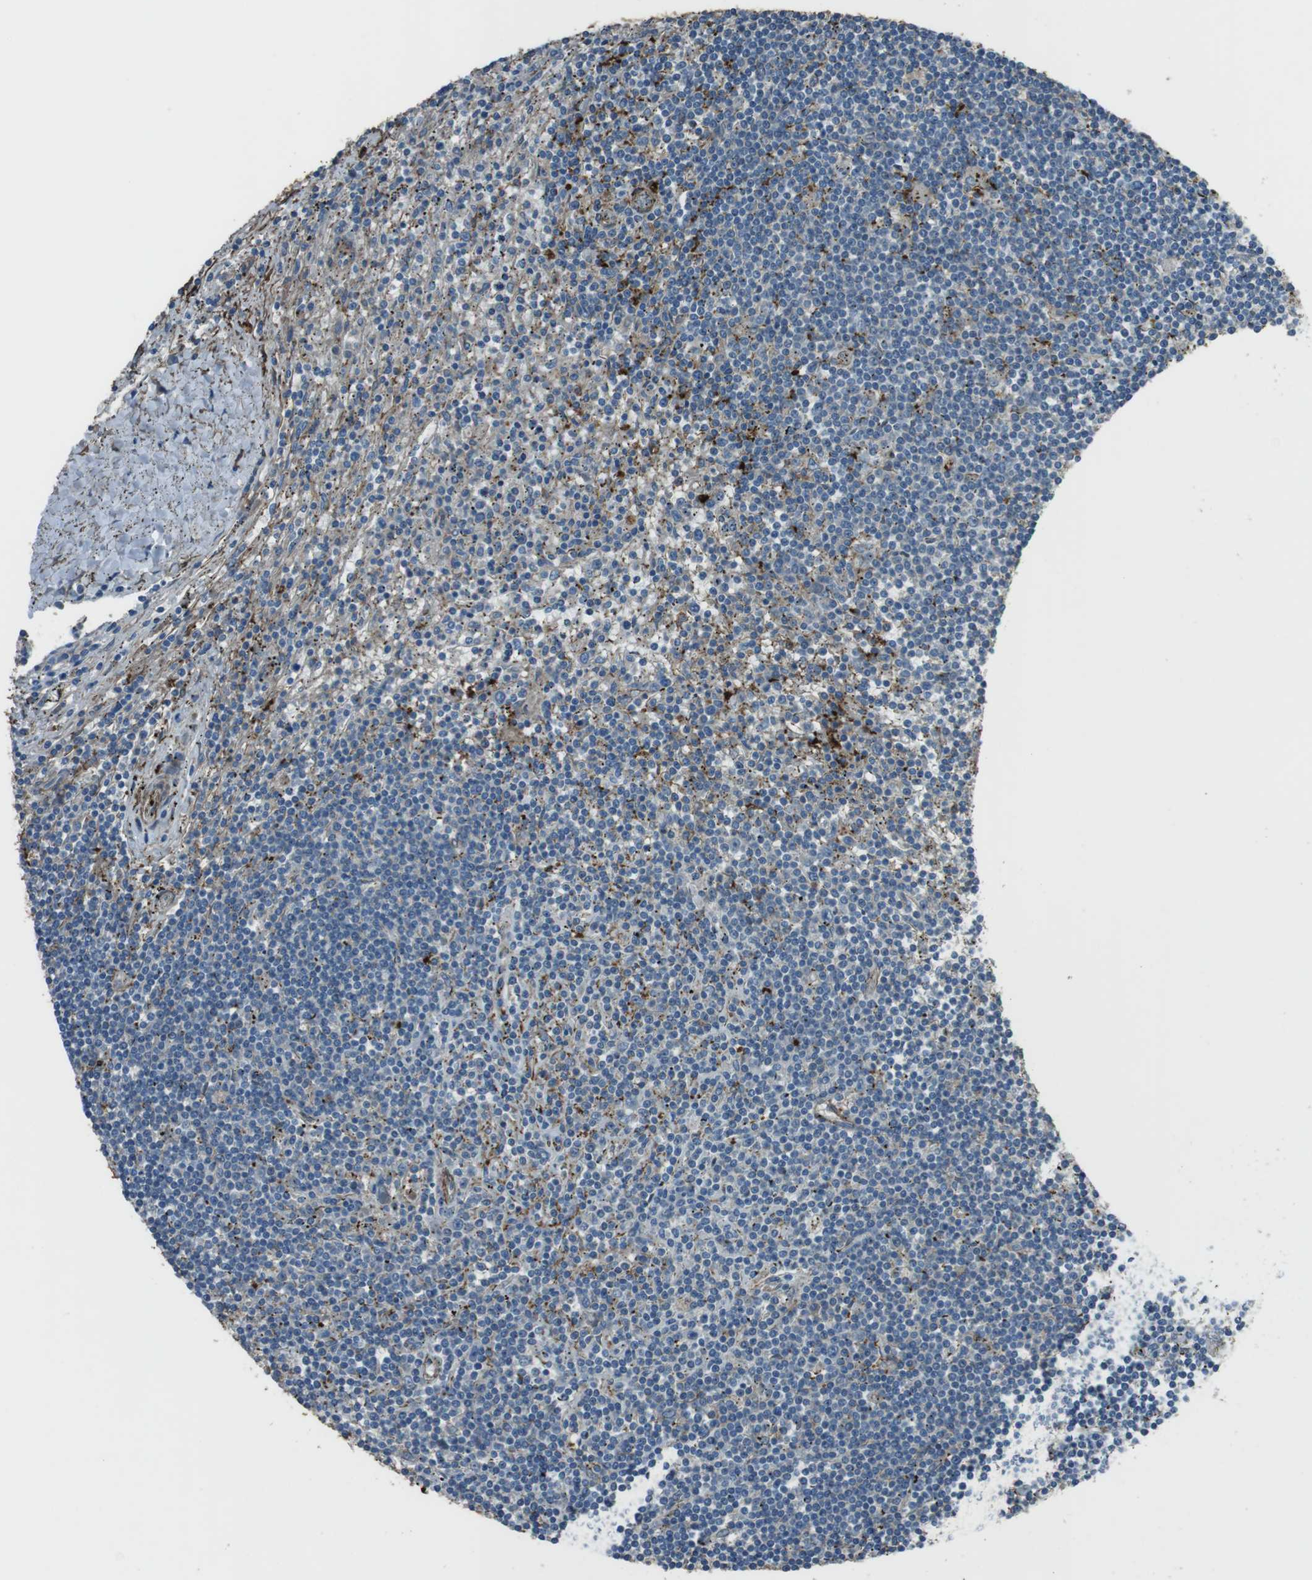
{"staining": {"intensity": "negative", "quantity": "none", "location": "none"}, "tissue": "lymphoma", "cell_type": "Tumor cells", "image_type": "cancer", "snomed": [{"axis": "morphology", "description": "Malignant lymphoma, non-Hodgkin's type, Low grade"}, {"axis": "topography", "description": "Spleen"}], "caption": "Immunohistochemistry (IHC) histopathology image of lymphoma stained for a protein (brown), which displays no positivity in tumor cells.", "gene": "SFT2D1", "patient": {"sex": "male", "age": 76}}